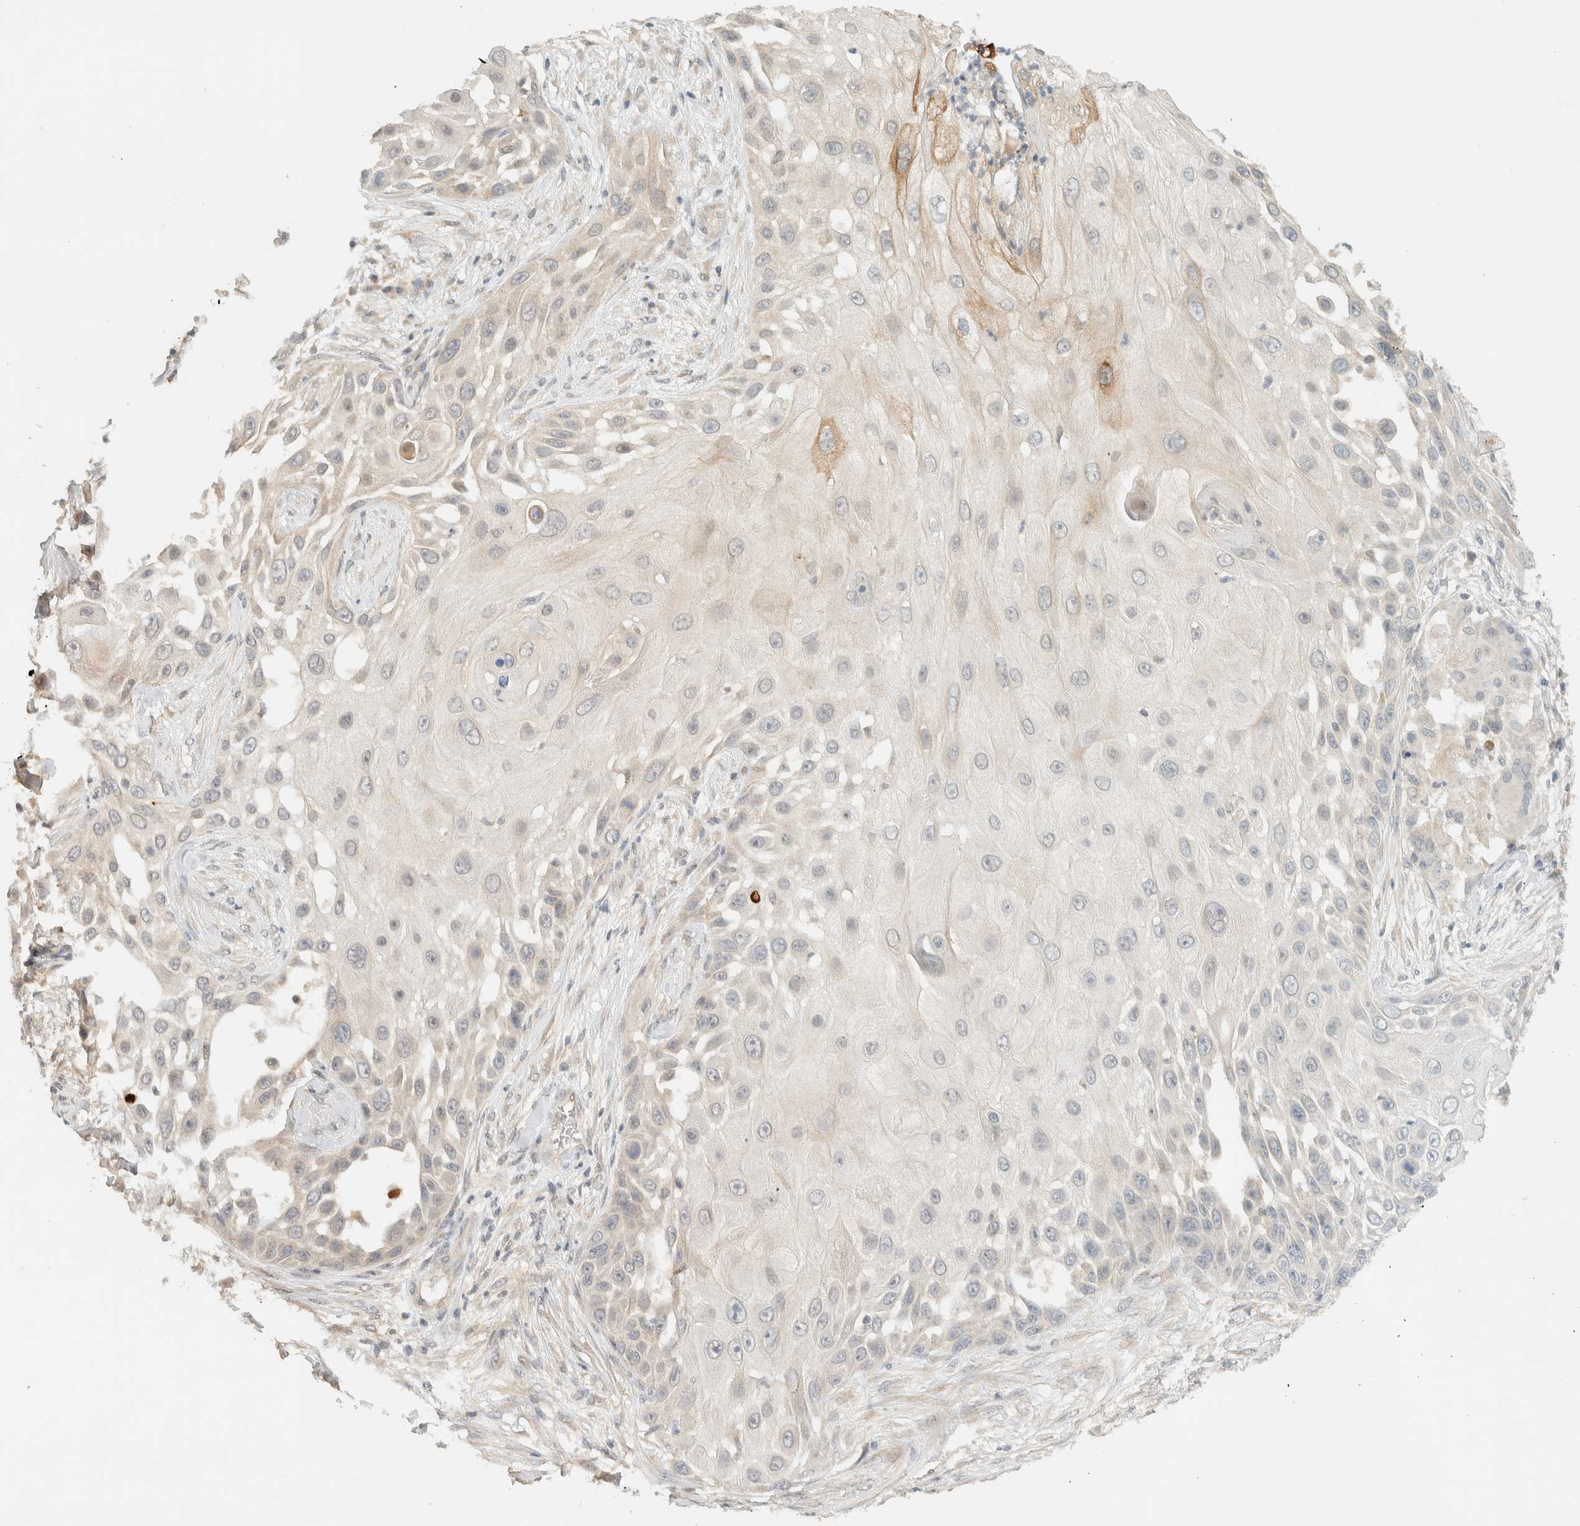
{"staining": {"intensity": "weak", "quantity": "<25%", "location": "cytoplasmic/membranous"}, "tissue": "skin cancer", "cell_type": "Tumor cells", "image_type": "cancer", "snomed": [{"axis": "morphology", "description": "Squamous cell carcinoma, NOS"}, {"axis": "topography", "description": "Skin"}], "caption": "High power microscopy histopathology image of an immunohistochemistry image of skin squamous cell carcinoma, revealing no significant staining in tumor cells. (Stains: DAB (3,3'-diaminobenzidine) immunohistochemistry with hematoxylin counter stain, Microscopy: brightfield microscopy at high magnification).", "gene": "KIFAP3", "patient": {"sex": "female", "age": 44}}